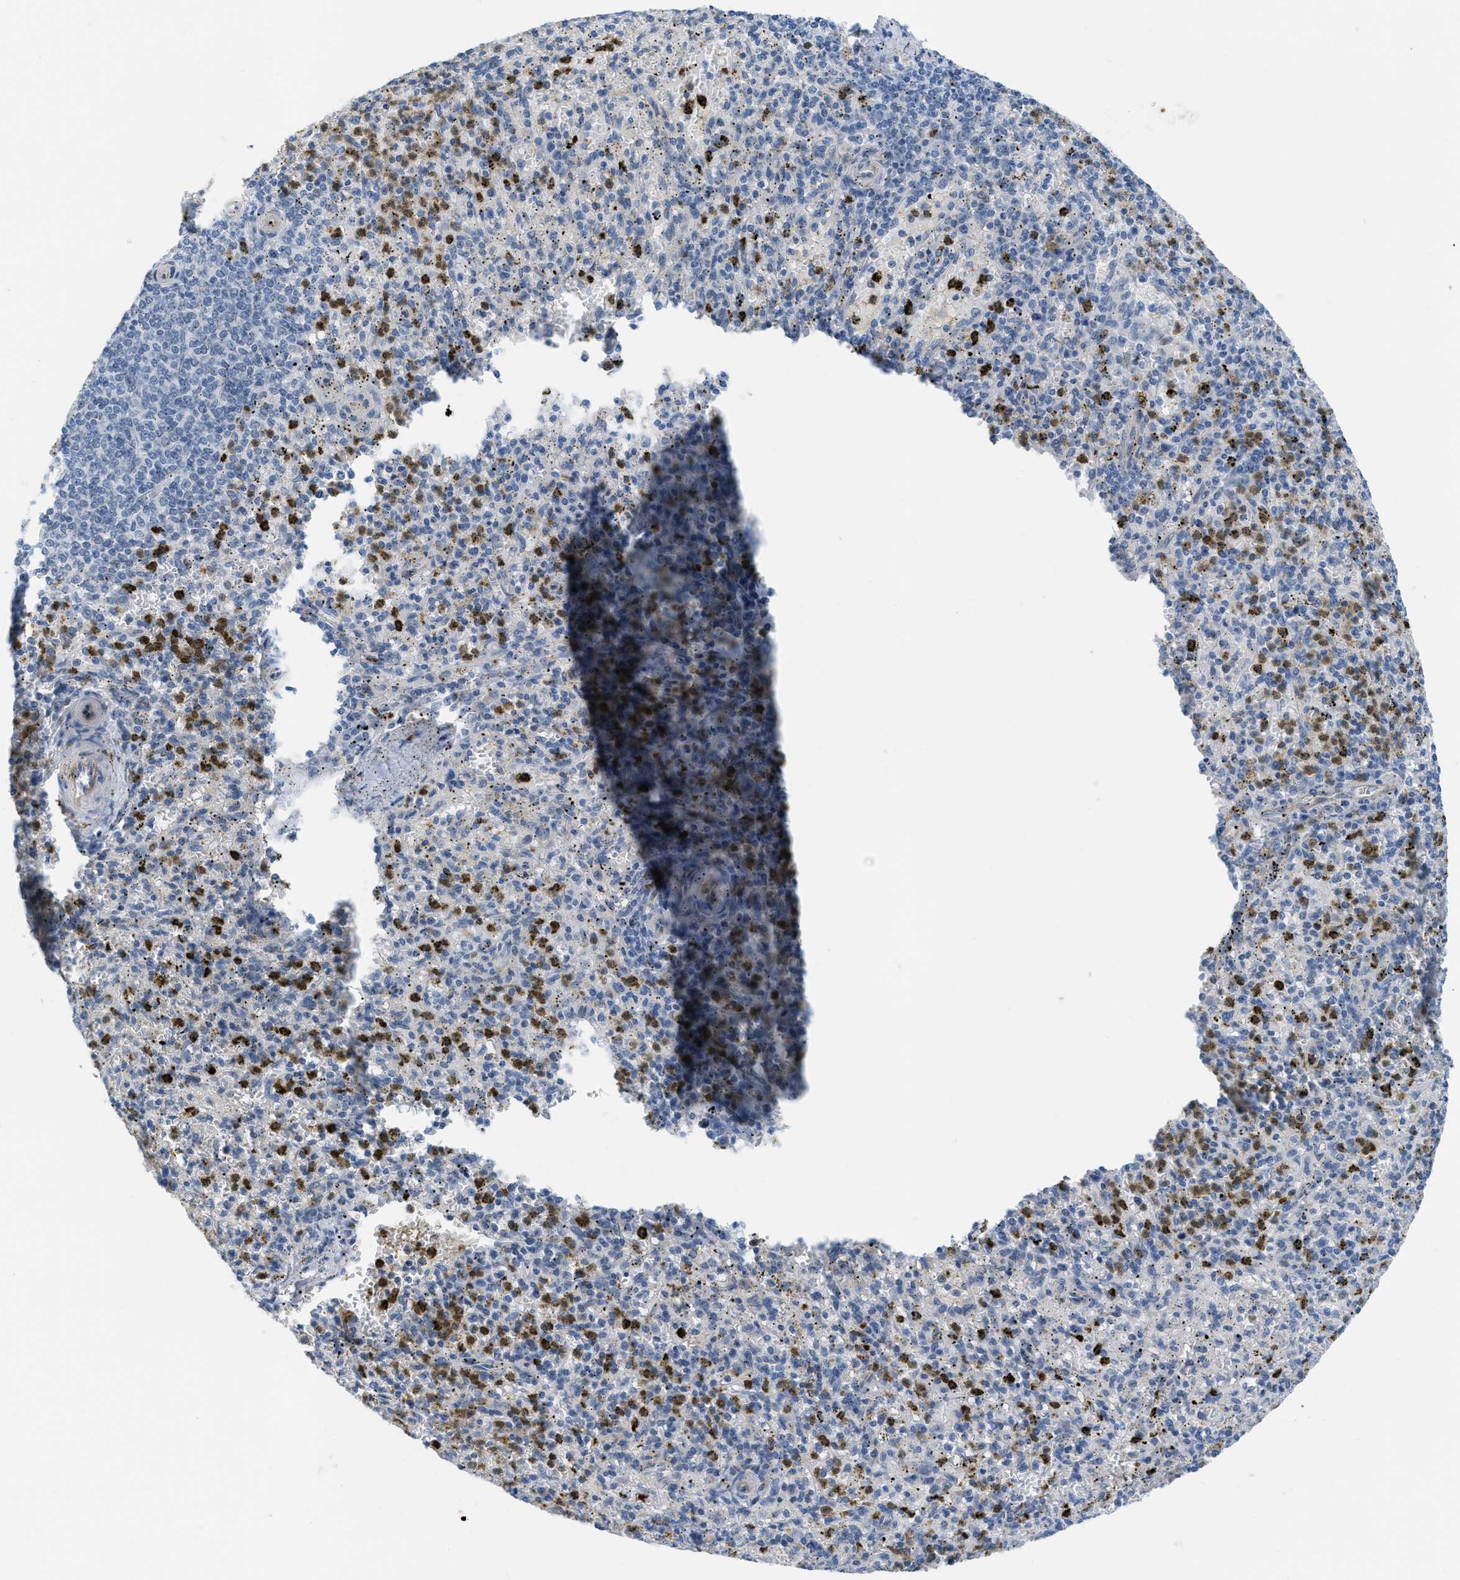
{"staining": {"intensity": "moderate", "quantity": "<25%", "location": "cytoplasmic/membranous"}, "tissue": "spleen", "cell_type": "Cells in red pulp", "image_type": "normal", "snomed": [{"axis": "morphology", "description": "Normal tissue, NOS"}, {"axis": "topography", "description": "Spleen"}], "caption": "IHC photomicrograph of benign spleen: spleen stained using IHC exhibits low levels of moderate protein expression localized specifically in the cytoplasmic/membranous of cells in red pulp, appearing as a cytoplasmic/membranous brown color.", "gene": "CRB3", "patient": {"sex": "male", "age": 72}}